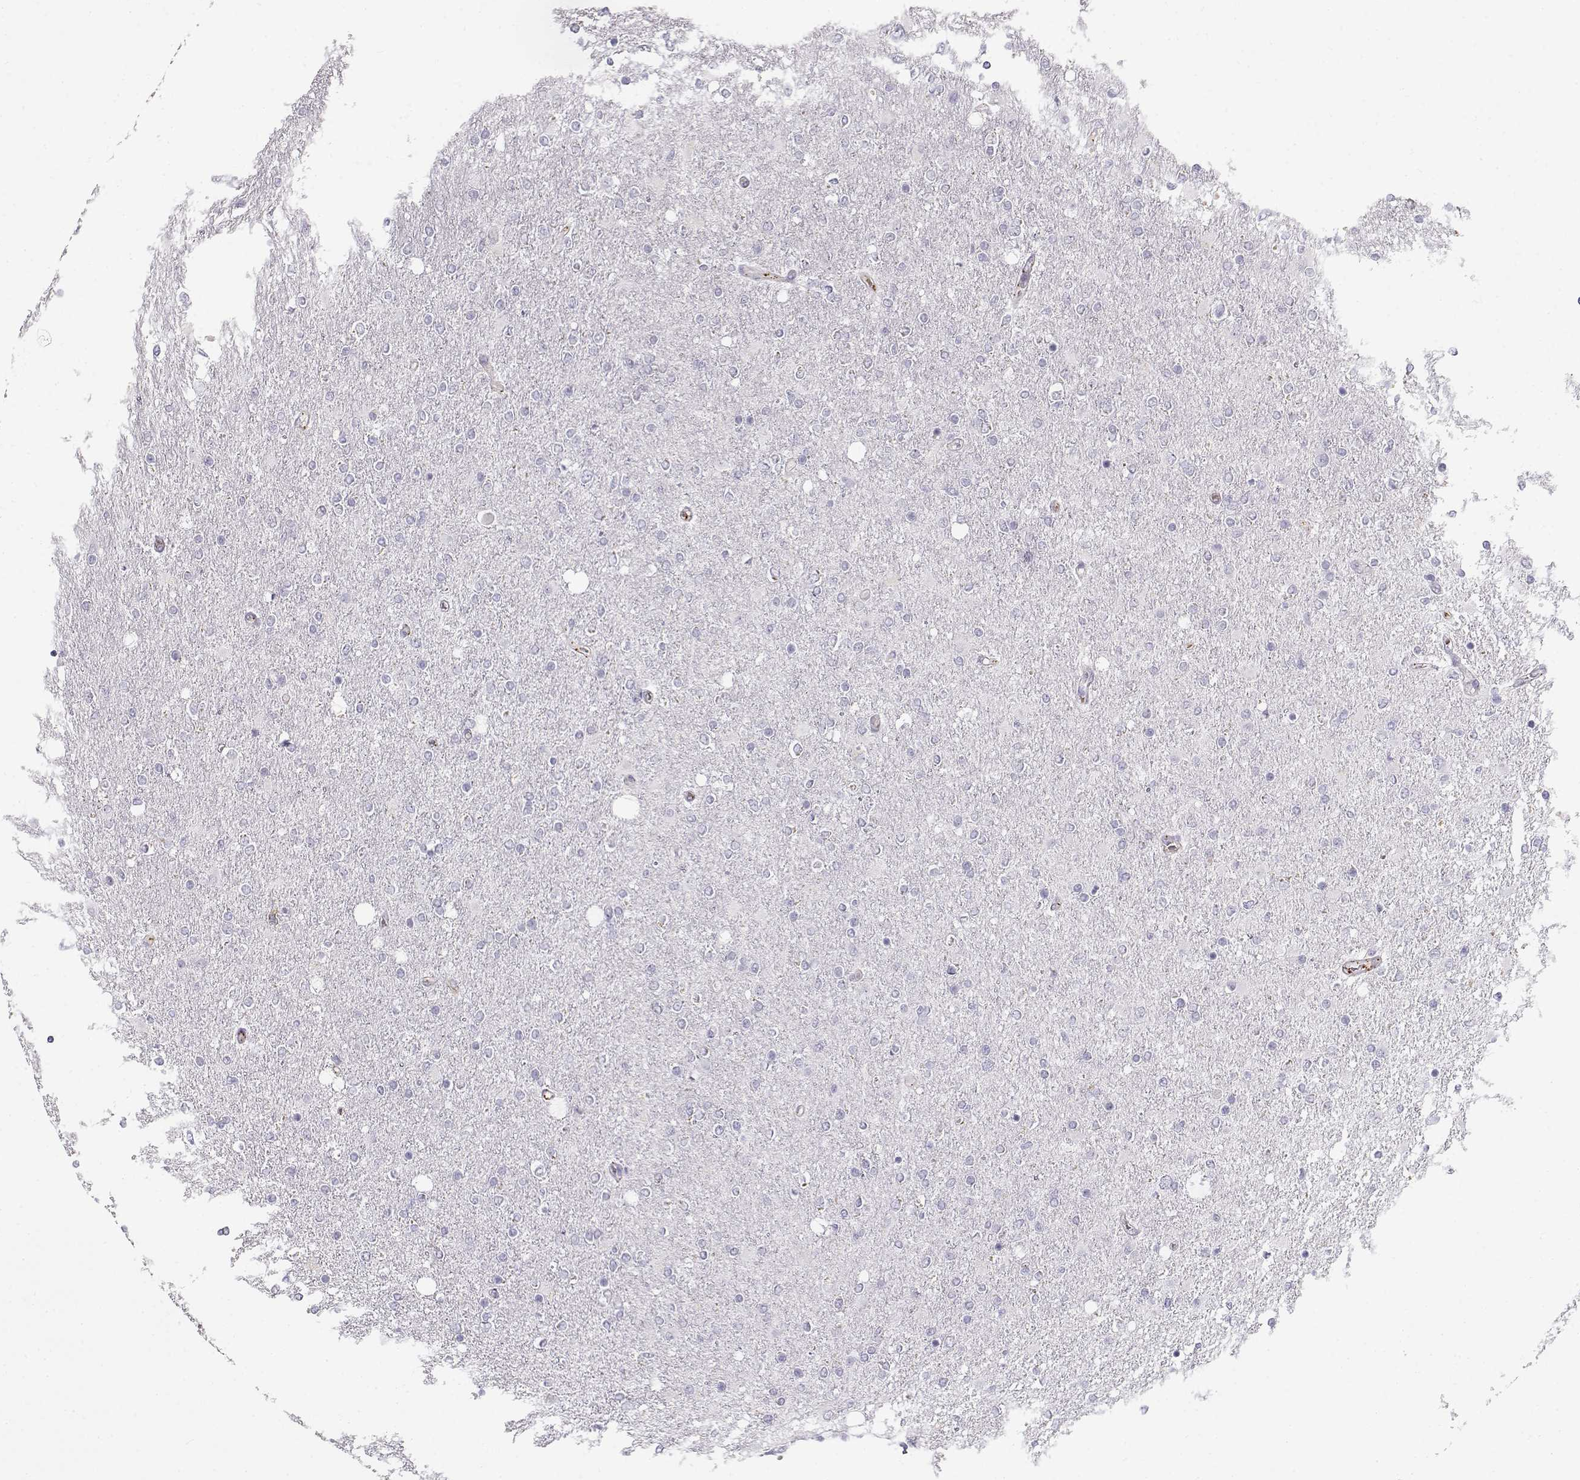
{"staining": {"intensity": "negative", "quantity": "none", "location": "none"}, "tissue": "glioma", "cell_type": "Tumor cells", "image_type": "cancer", "snomed": [{"axis": "morphology", "description": "Glioma, malignant, High grade"}, {"axis": "topography", "description": "Cerebral cortex"}], "caption": "An image of glioma stained for a protein displays no brown staining in tumor cells.", "gene": "MYO1A", "patient": {"sex": "male", "age": 70}}